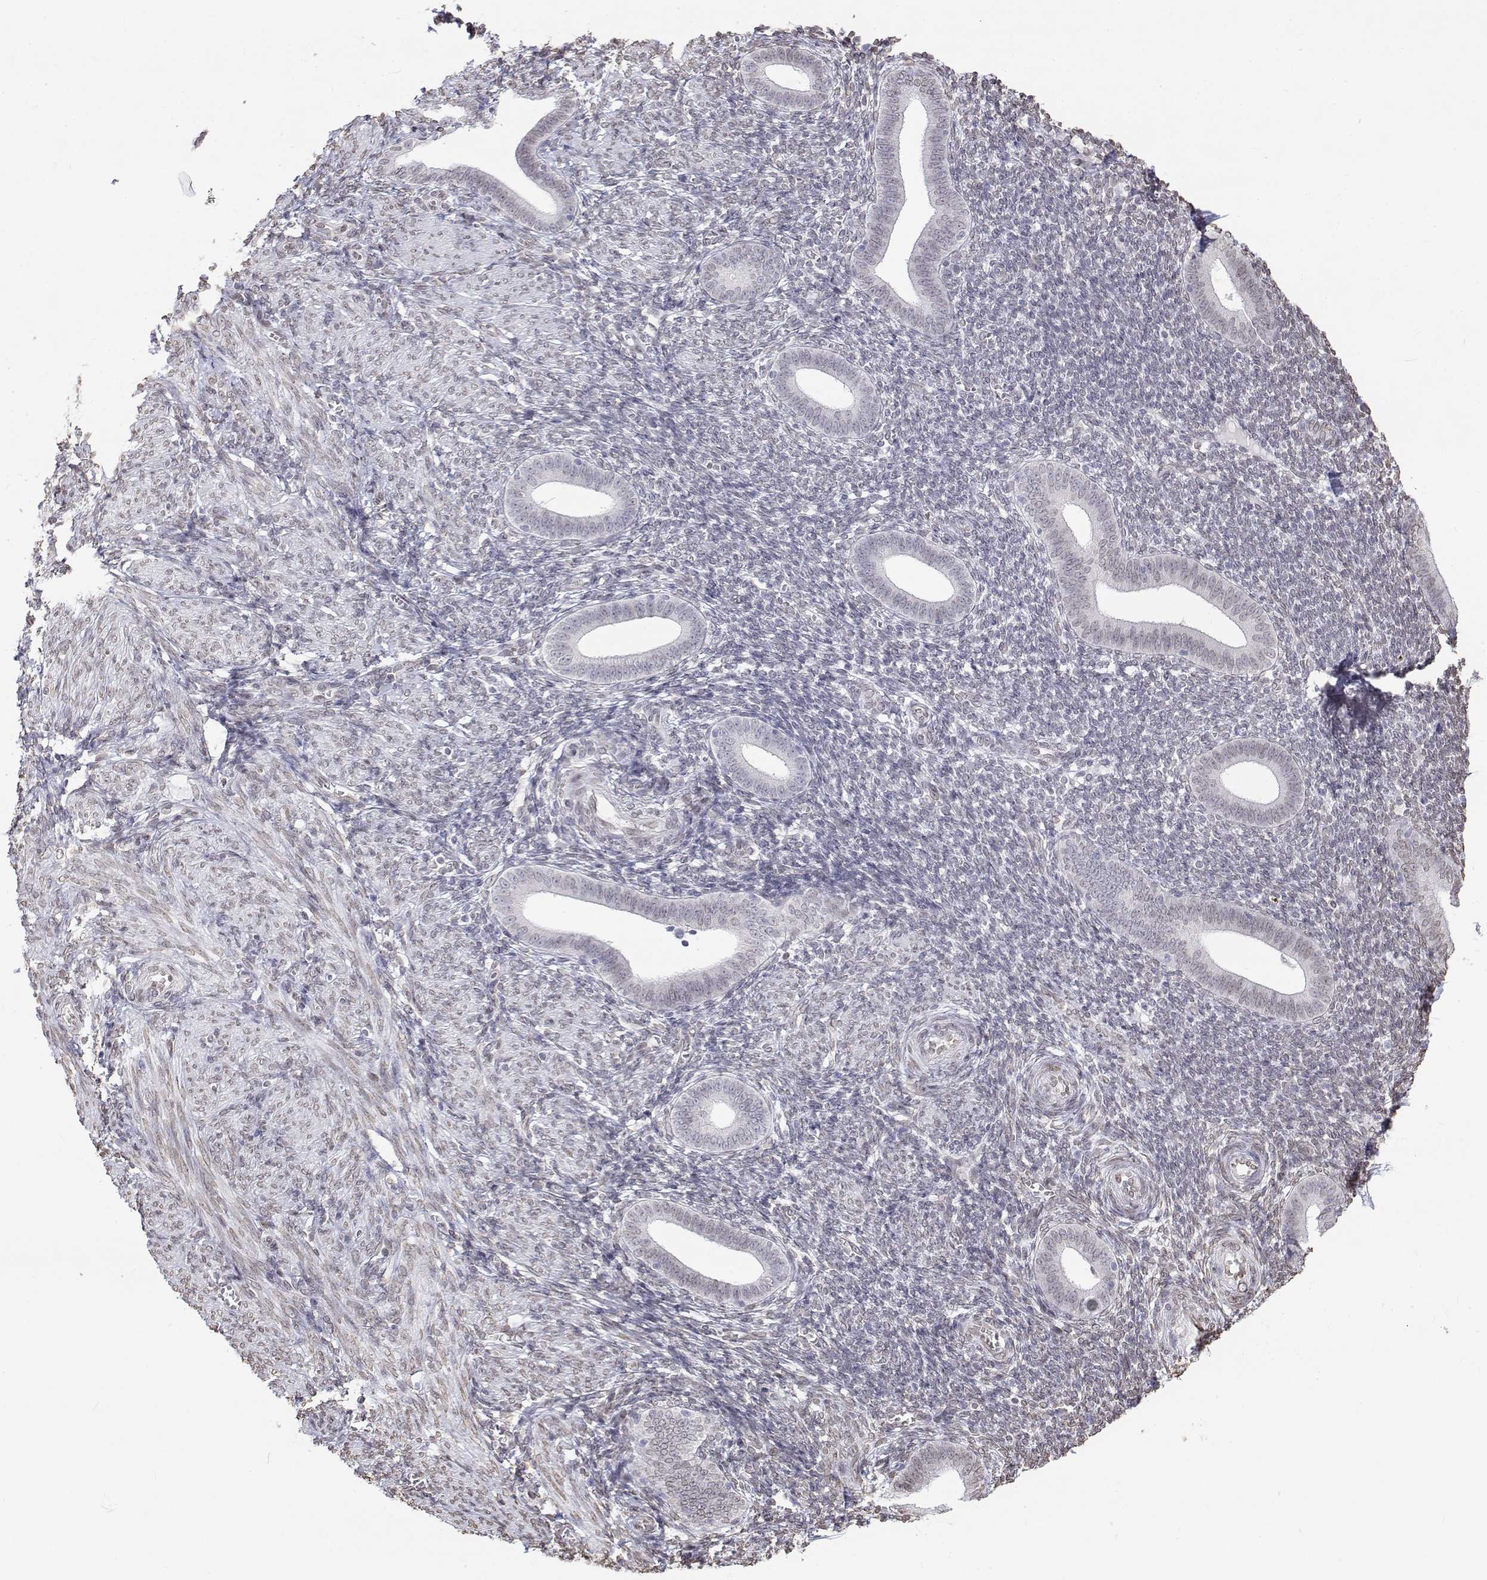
{"staining": {"intensity": "weak", "quantity": "<25%", "location": "nuclear"}, "tissue": "endometrium", "cell_type": "Cells in endometrial stroma", "image_type": "normal", "snomed": [{"axis": "morphology", "description": "Normal tissue, NOS"}, {"axis": "topography", "description": "Endometrium"}], "caption": "Immunohistochemistry micrograph of benign endometrium: human endometrium stained with DAB (3,3'-diaminobenzidine) reveals no significant protein expression in cells in endometrial stroma. (Brightfield microscopy of DAB (3,3'-diaminobenzidine) IHC at high magnification).", "gene": "ZNF532", "patient": {"sex": "female", "age": 25}}